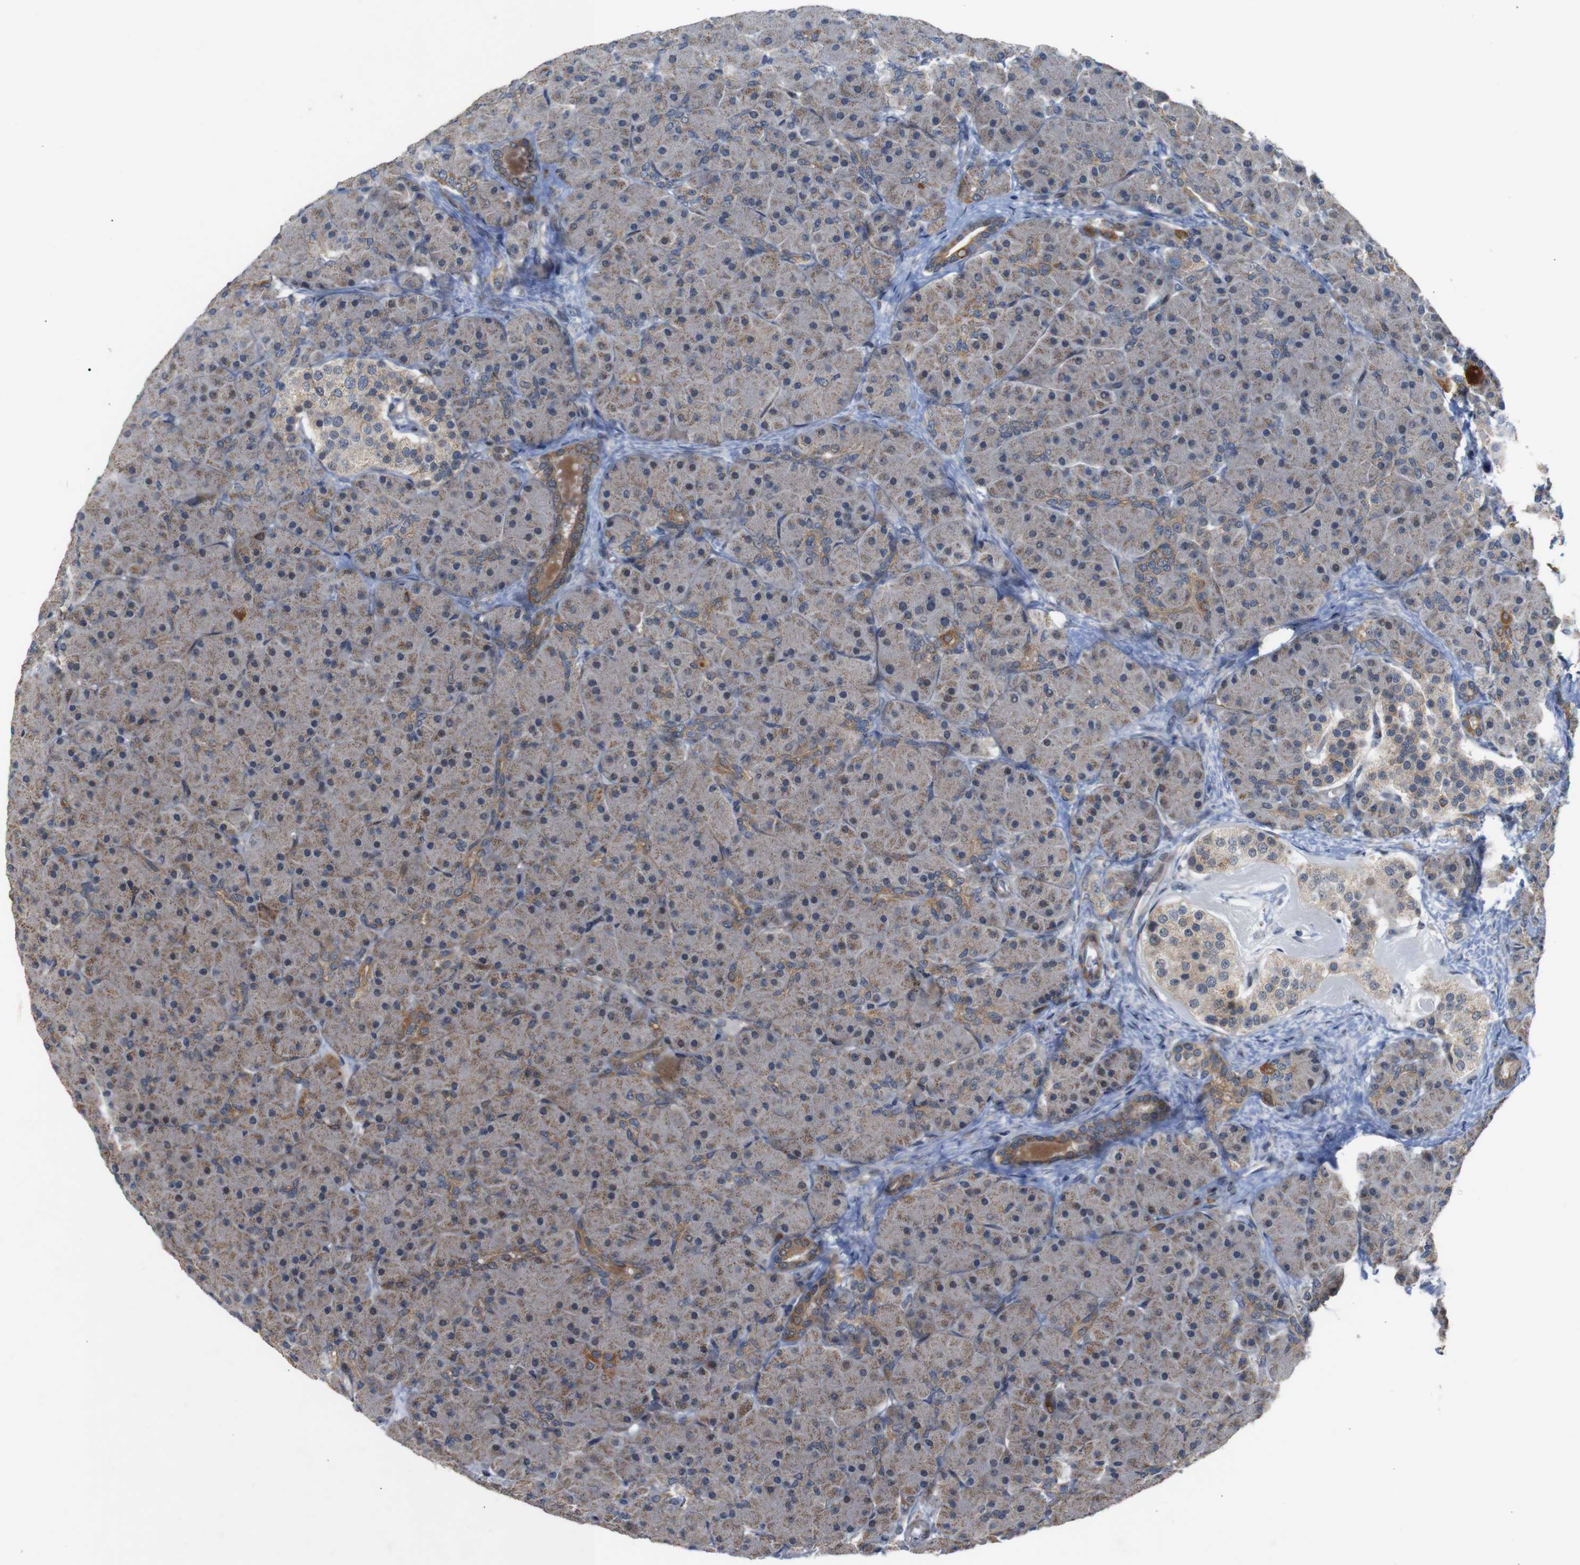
{"staining": {"intensity": "moderate", "quantity": "<25%", "location": "cytoplasmic/membranous"}, "tissue": "pancreas", "cell_type": "Exocrine glandular cells", "image_type": "normal", "snomed": [{"axis": "morphology", "description": "Normal tissue, NOS"}, {"axis": "topography", "description": "Pancreas"}], "caption": "Immunohistochemical staining of normal human pancreas demonstrates low levels of moderate cytoplasmic/membranous staining in about <25% of exocrine glandular cells. Immunohistochemistry (ihc) stains the protein in brown and the nuclei are stained blue.", "gene": "ATP7B", "patient": {"sex": "male", "age": 66}}